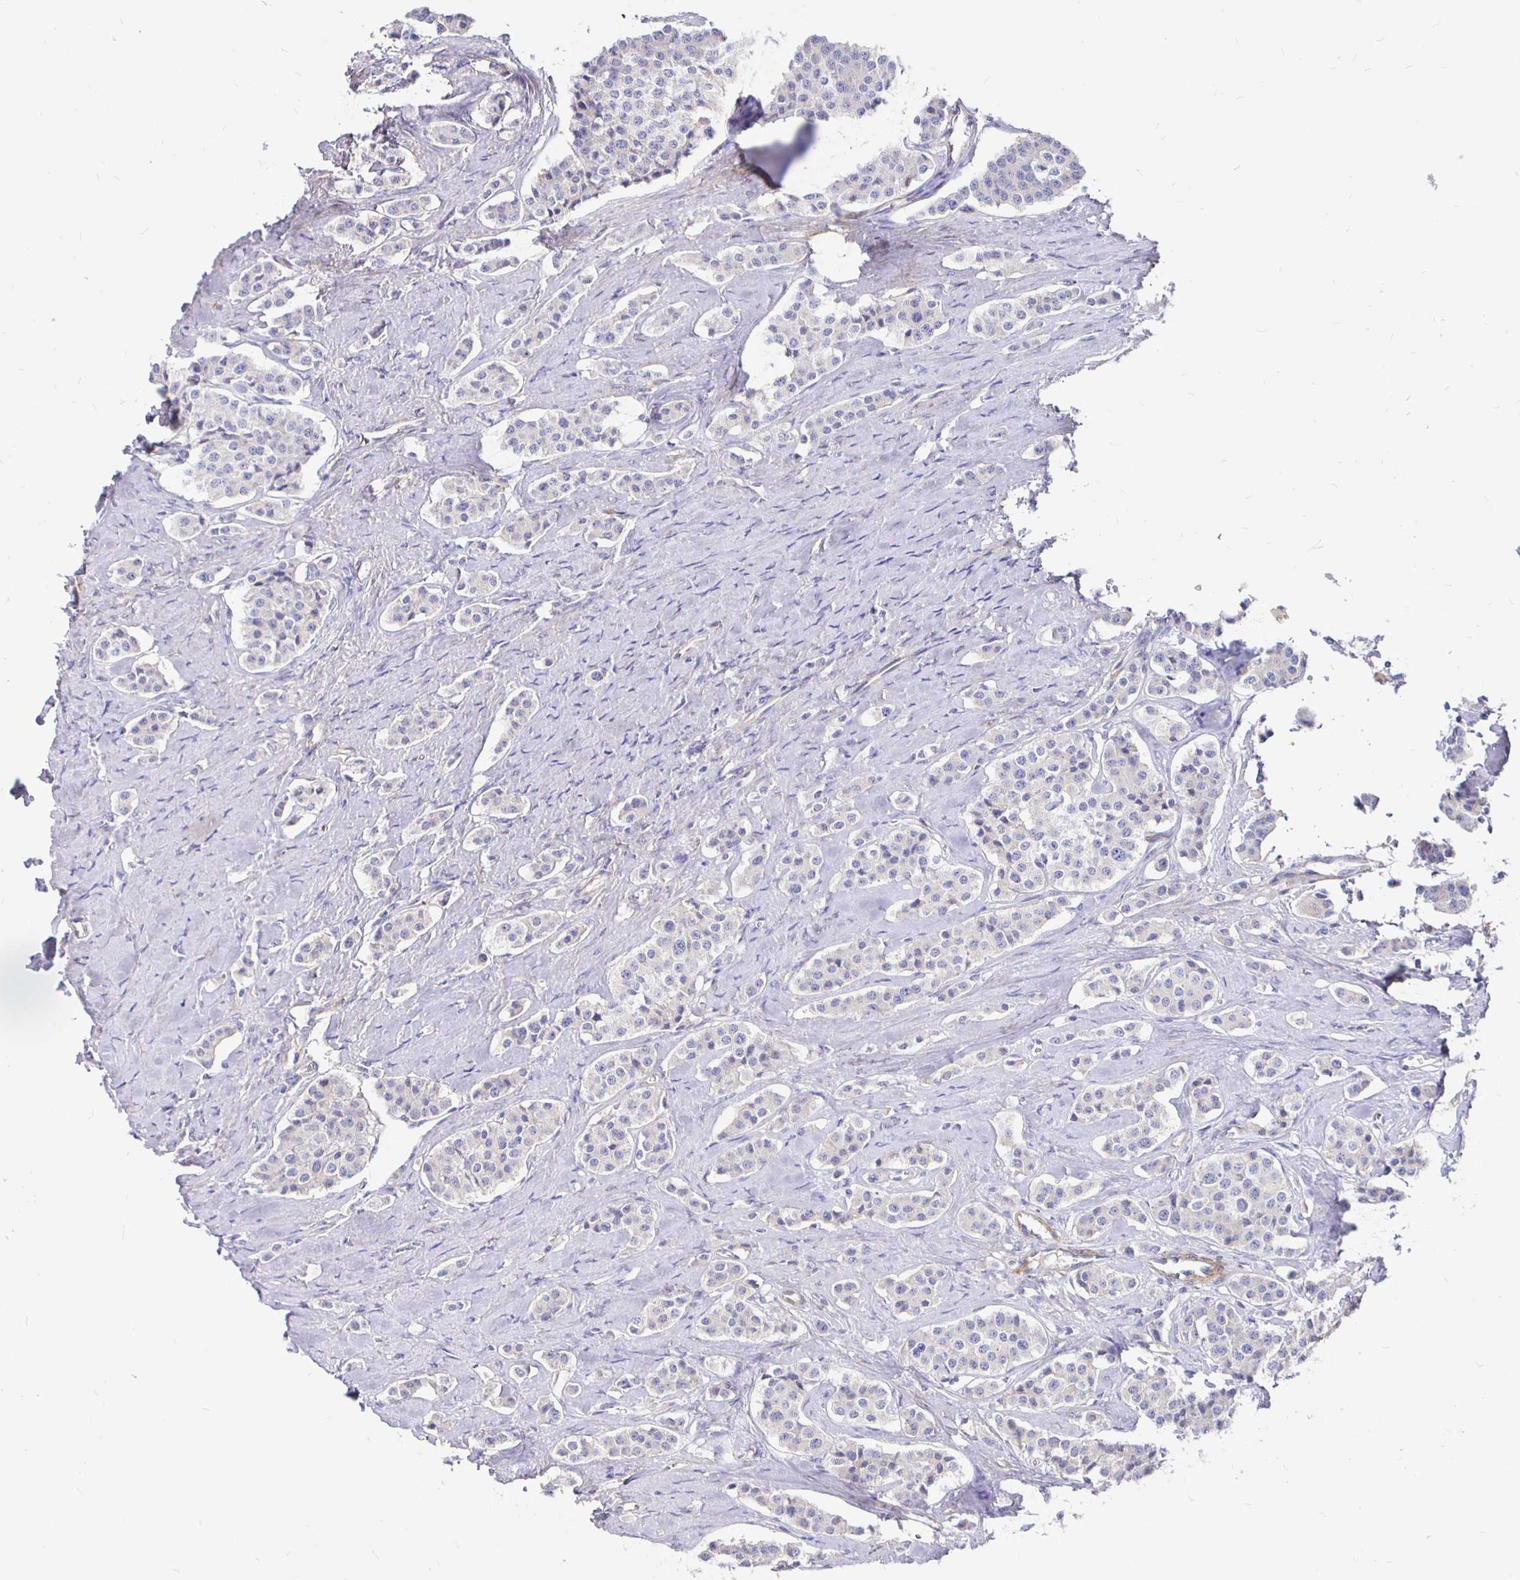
{"staining": {"intensity": "negative", "quantity": "none", "location": "none"}, "tissue": "carcinoid", "cell_type": "Tumor cells", "image_type": "cancer", "snomed": [{"axis": "morphology", "description": "Carcinoid, malignant, NOS"}, {"axis": "topography", "description": "Small intestine"}], "caption": "This photomicrograph is of carcinoid stained with immunohistochemistry to label a protein in brown with the nuclei are counter-stained blue. There is no staining in tumor cells.", "gene": "PALM2AKAP2", "patient": {"sex": "male", "age": 63}}